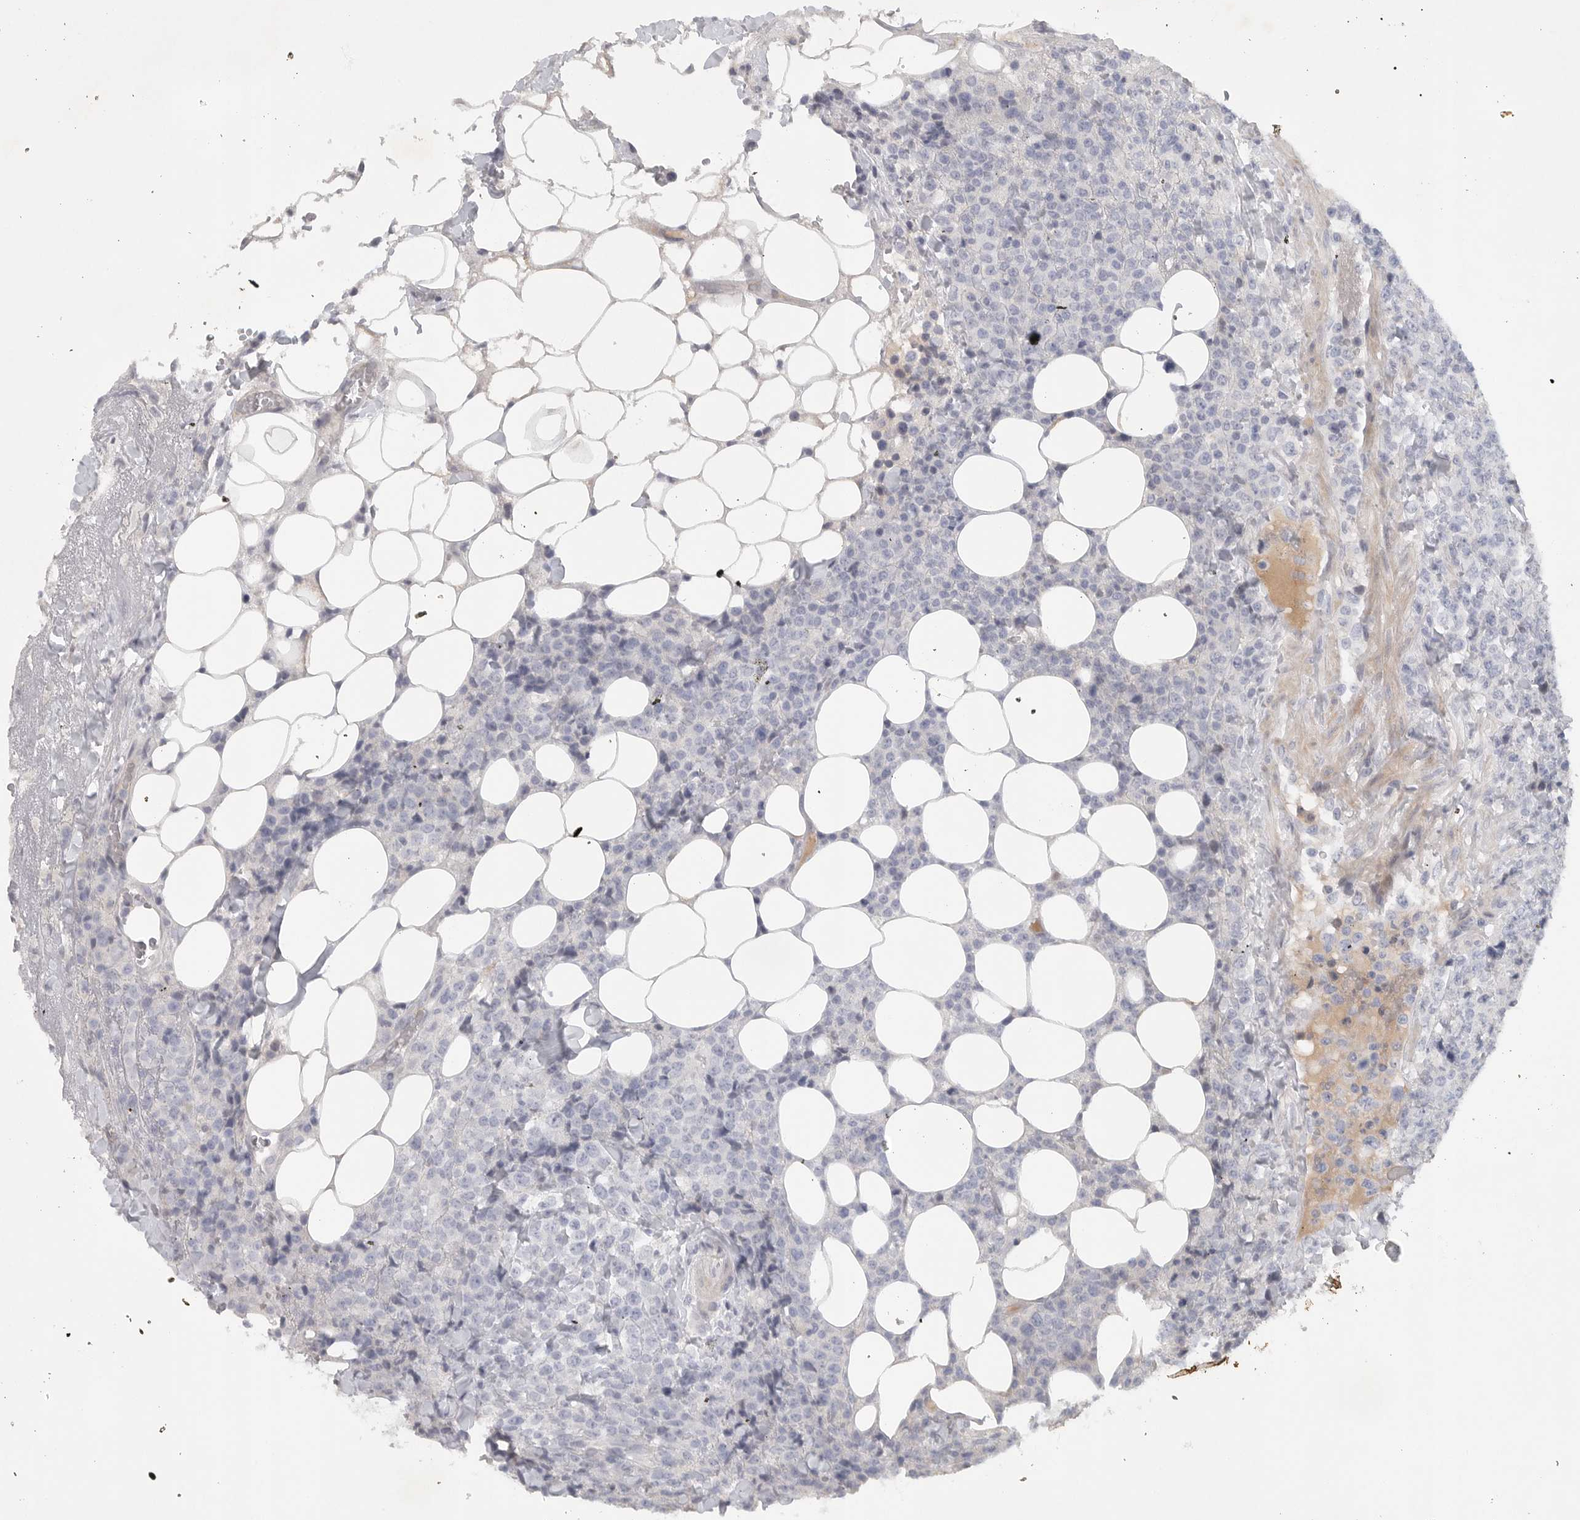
{"staining": {"intensity": "negative", "quantity": "none", "location": "none"}, "tissue": "lymphoma", "cell_type": "Tumor cells", "image_type": "cancer", "snomed": [{"axis": "morphology", "description": "Malignant lymphoma, non-Hodgkin's type, High grade"}, {"axis": "topography", "description": "Lymph node"}], "caption": "DAB (3,3'-diaminobenzidine) immunohistochemical staining of human lymphoma shows no significant staining in tumor cells.", "gene": "TNR", "patient": {"sex": "male", "age": 13}}